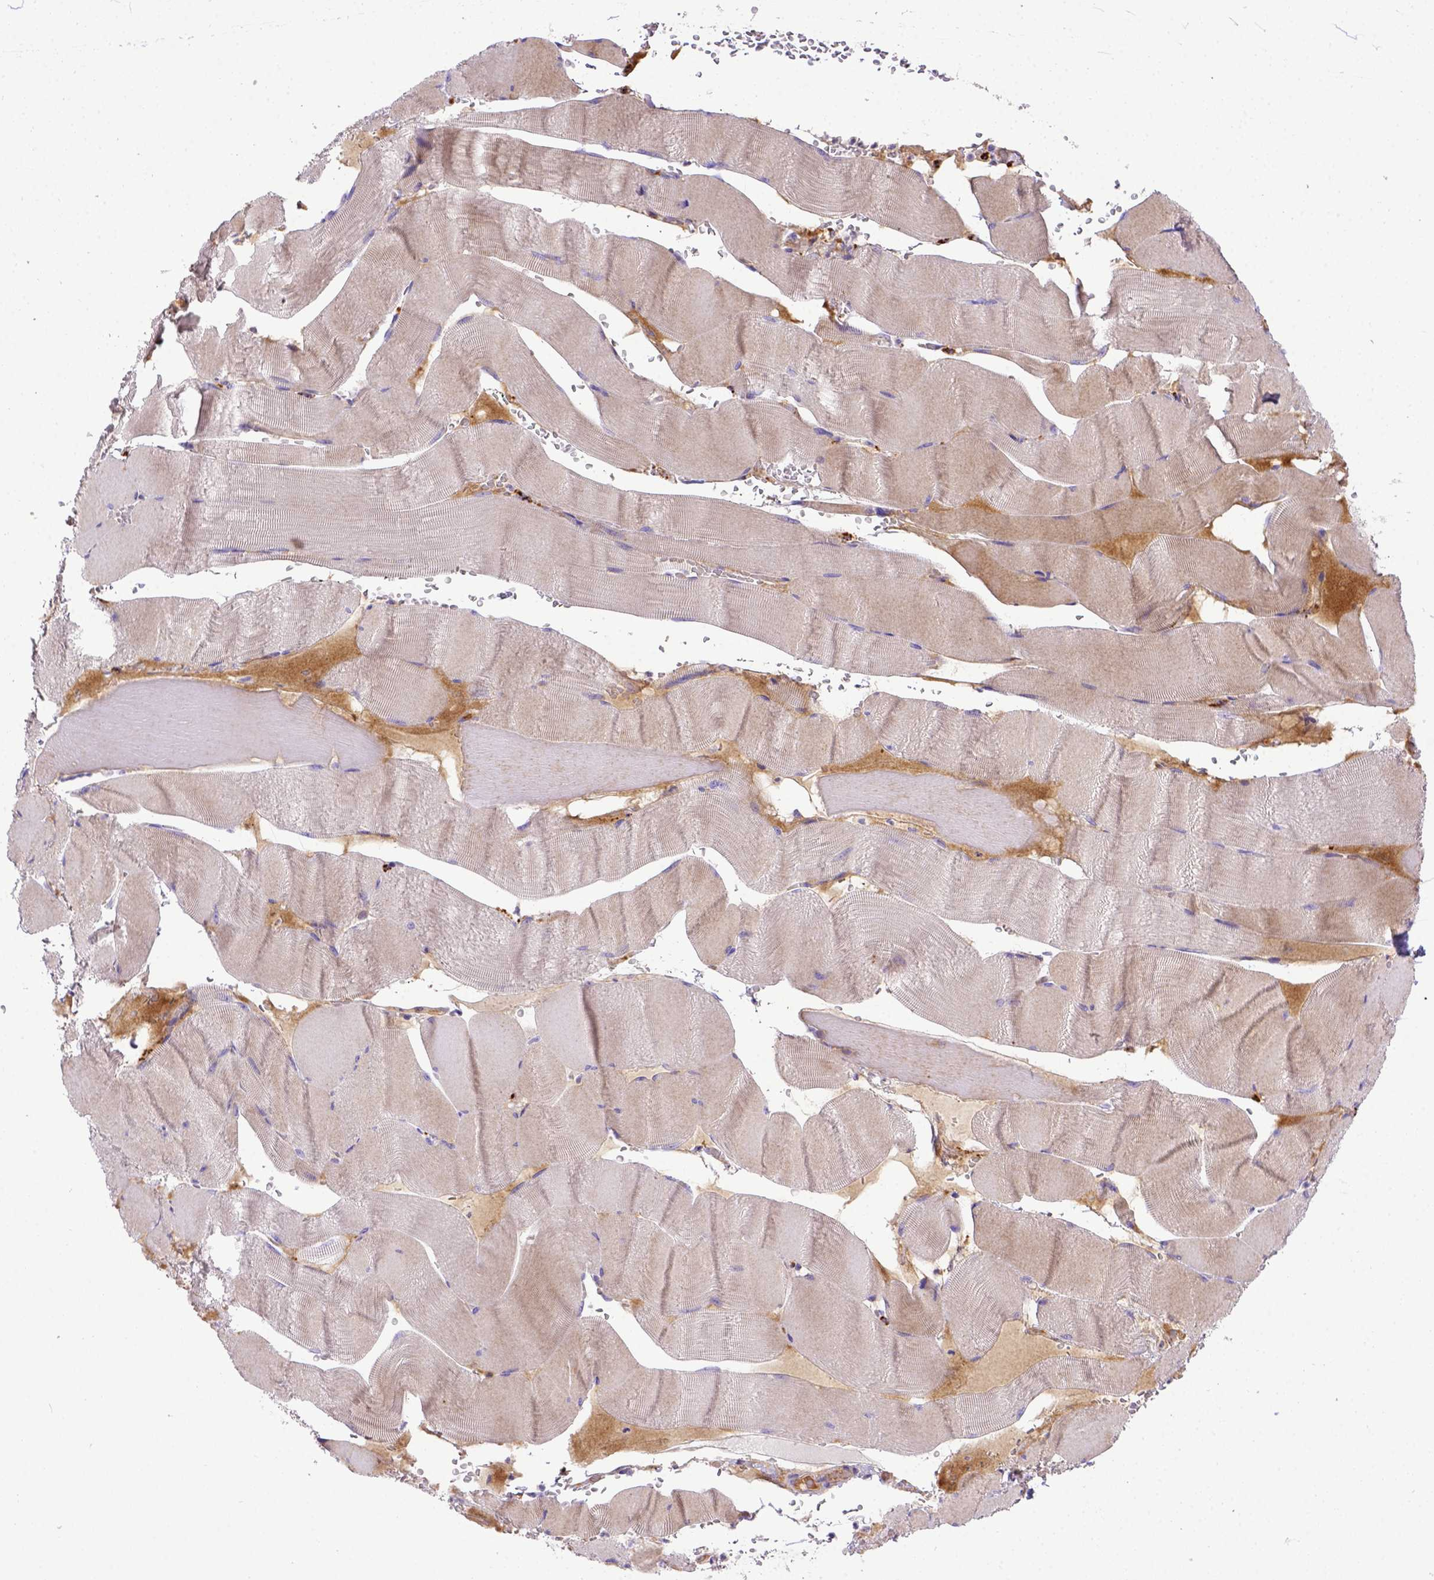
{"staining": {"intensity": "negative", "quantity": "none", "location": "none"}, "tissue": "skeletal muscle", "cell_type": "Myocytes", "image_type": "normal", "snomed": [{"axis": "morphology", "description": "Normal tissue, NOS"}, {"axis": "topography", "description": "Skeletal muscle"}], "caption": "This is an immunohistochemistry (IHC) histopathology image of benign skeletal muscle. There is no staining in myocytes.", "gene": "CFAP300", "patient": {"sex": "male", "age": 56}}